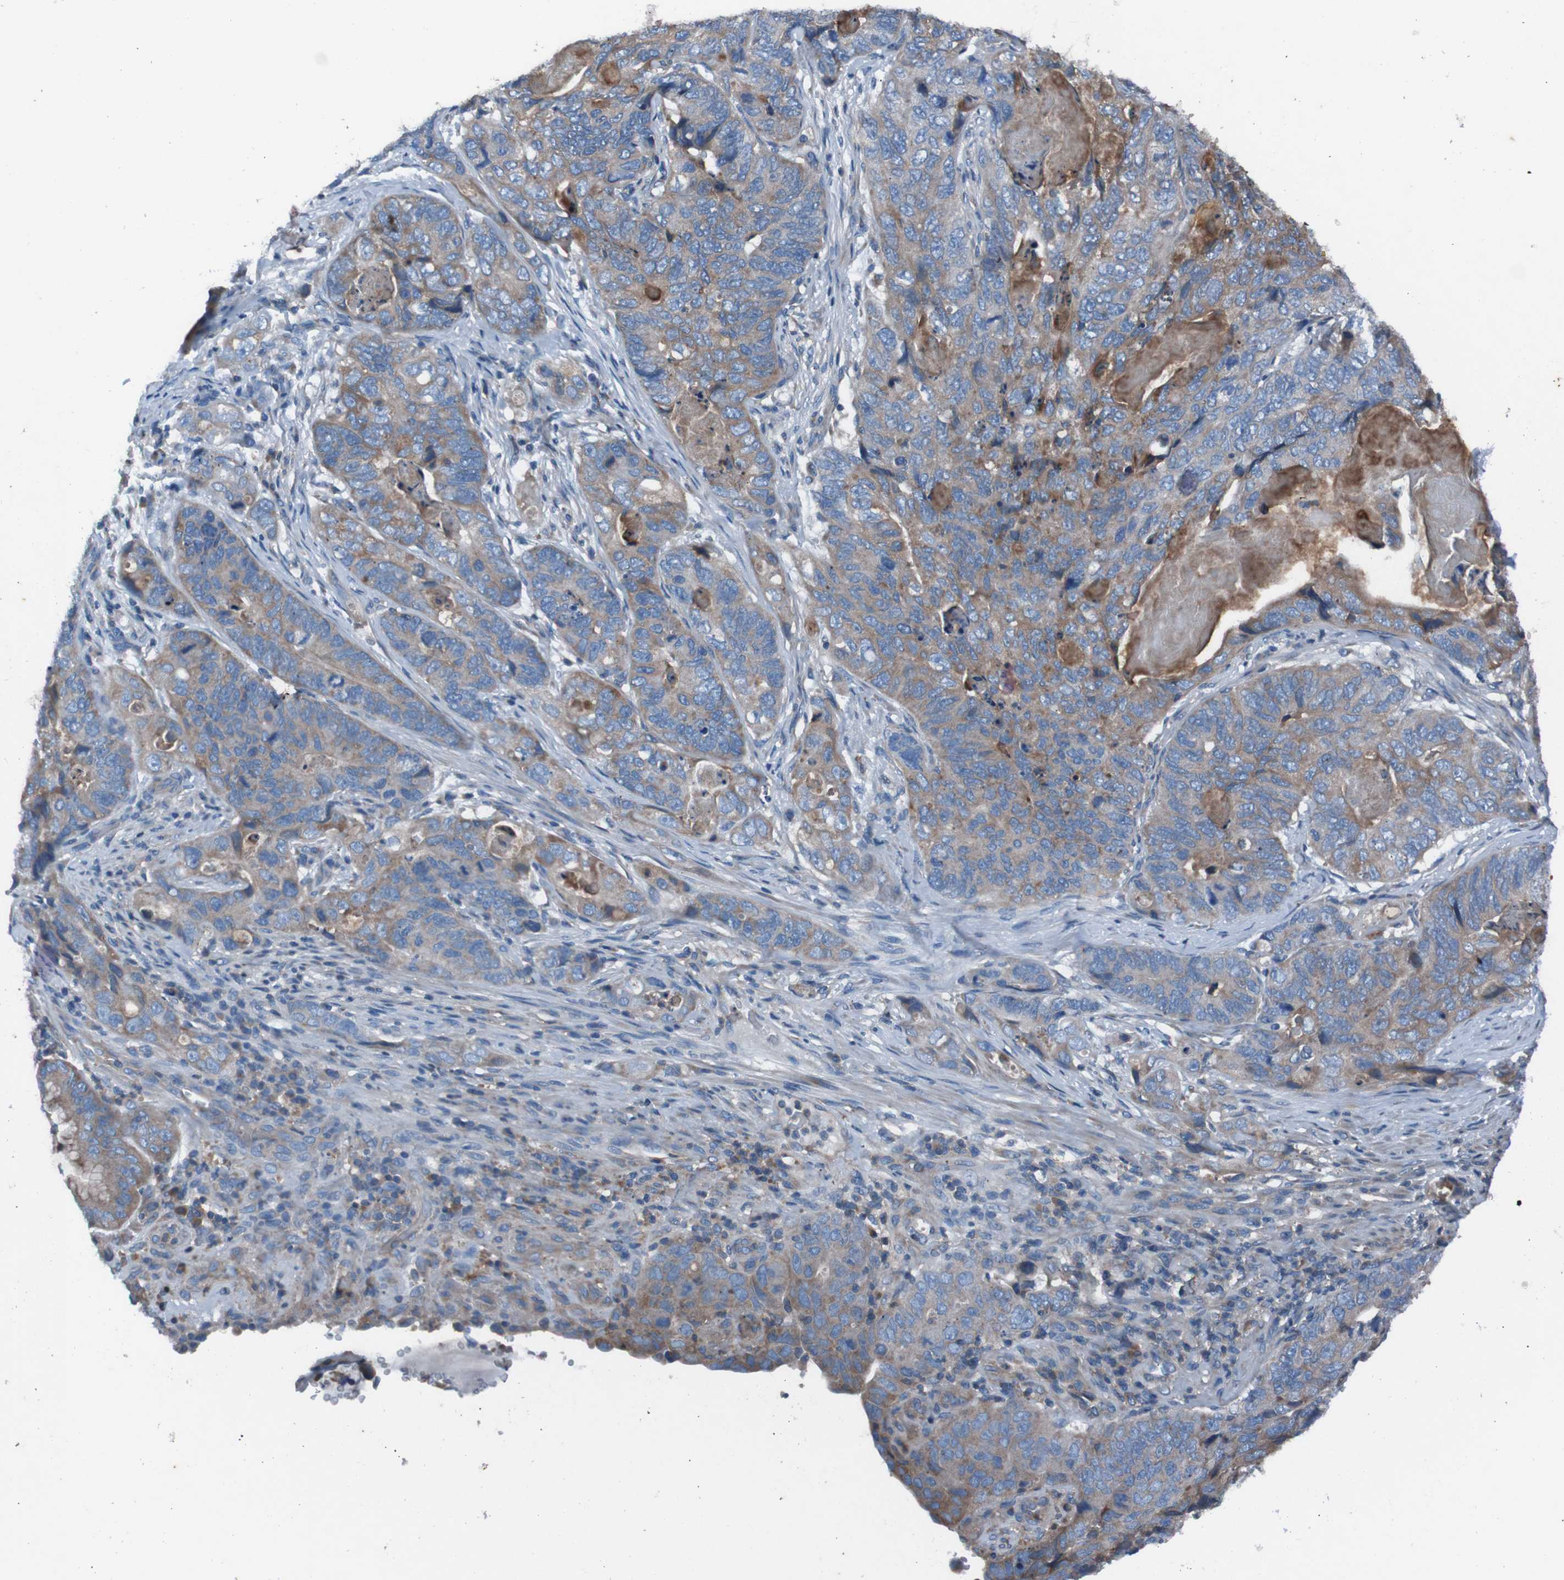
{"staining": {"intensity": "weak", "quantity": ">75%", "location": "cytoplasmic/membranous"}, "tissue": "stomach cancer", "cell_type": "Tumor cells", "image_type": "cancer", "snomed": [{"axis": "morphology", "description": "Adenocarcinoma, NOS"}, {"axis": "topography", "description": "Stomach"}], "caption": "Stomach cancer stained for a protein (brown) displays weak cytoplasmic/membranous positive positivity in about >75% of tumor cells.", "gene": "RAB5B", "patient": {"sex": "female", "age": 89}}